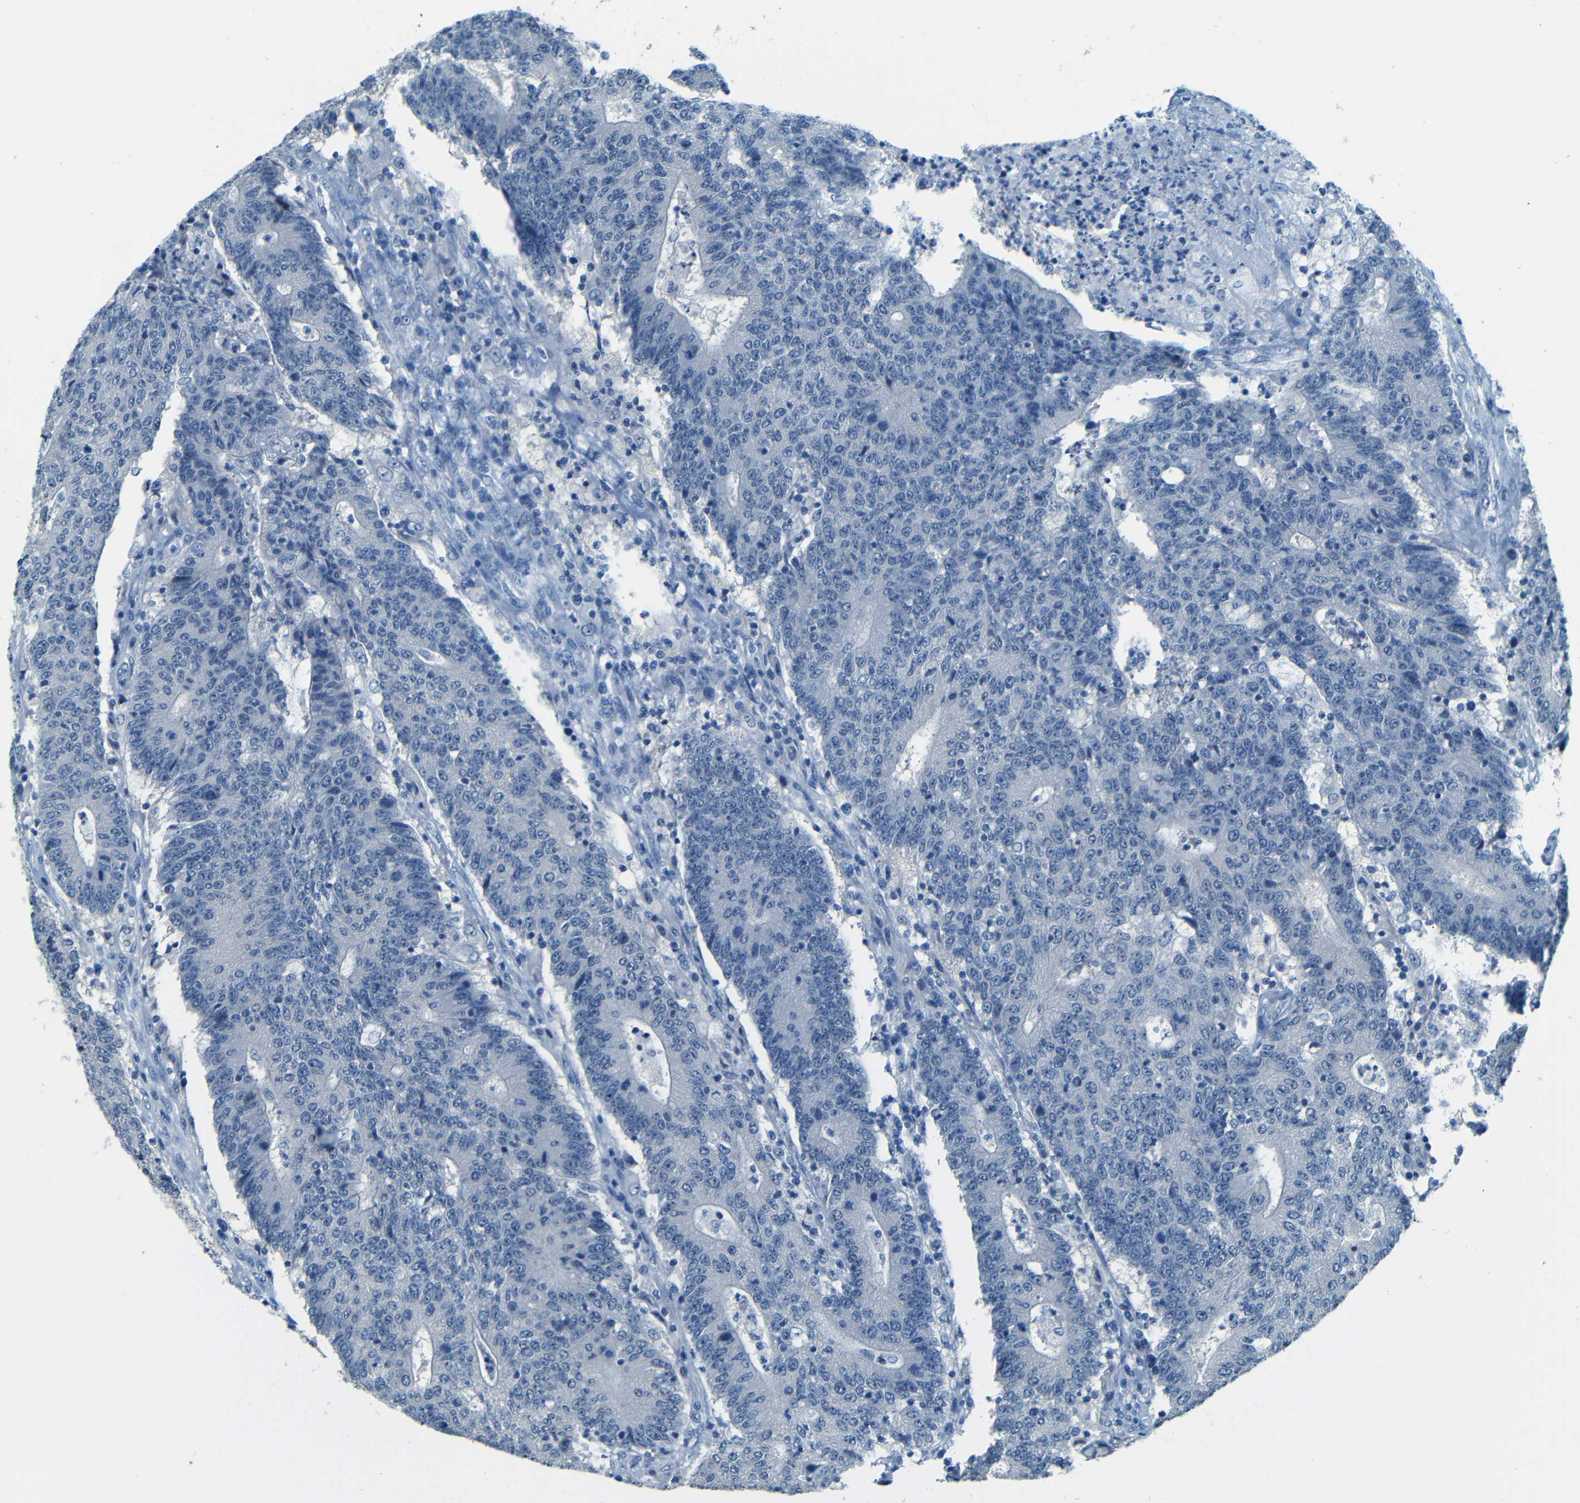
{"staining": {"intensity": "negative", "quantity": "none", "location": "none"}, "tissue": "colorectal cancer", "cell_type": "Tumor cells", "image_type": "cancer", "snomed": [{"axis": "morphology", "description": "Normal tissue, NOS"}, {"axis": "morphology", "description": "Adenocarcinoma, NOS"}, {"axis": "topography", "description": "Colon"}], "caption": "High power microscopy micrograph of an IHC histopathology image of adenocarcinoma (colorectal), revealing no significant positivity in tumor cells.", "gene": "ZMAT1", "patient": {"sex": "female", "age": 75}}